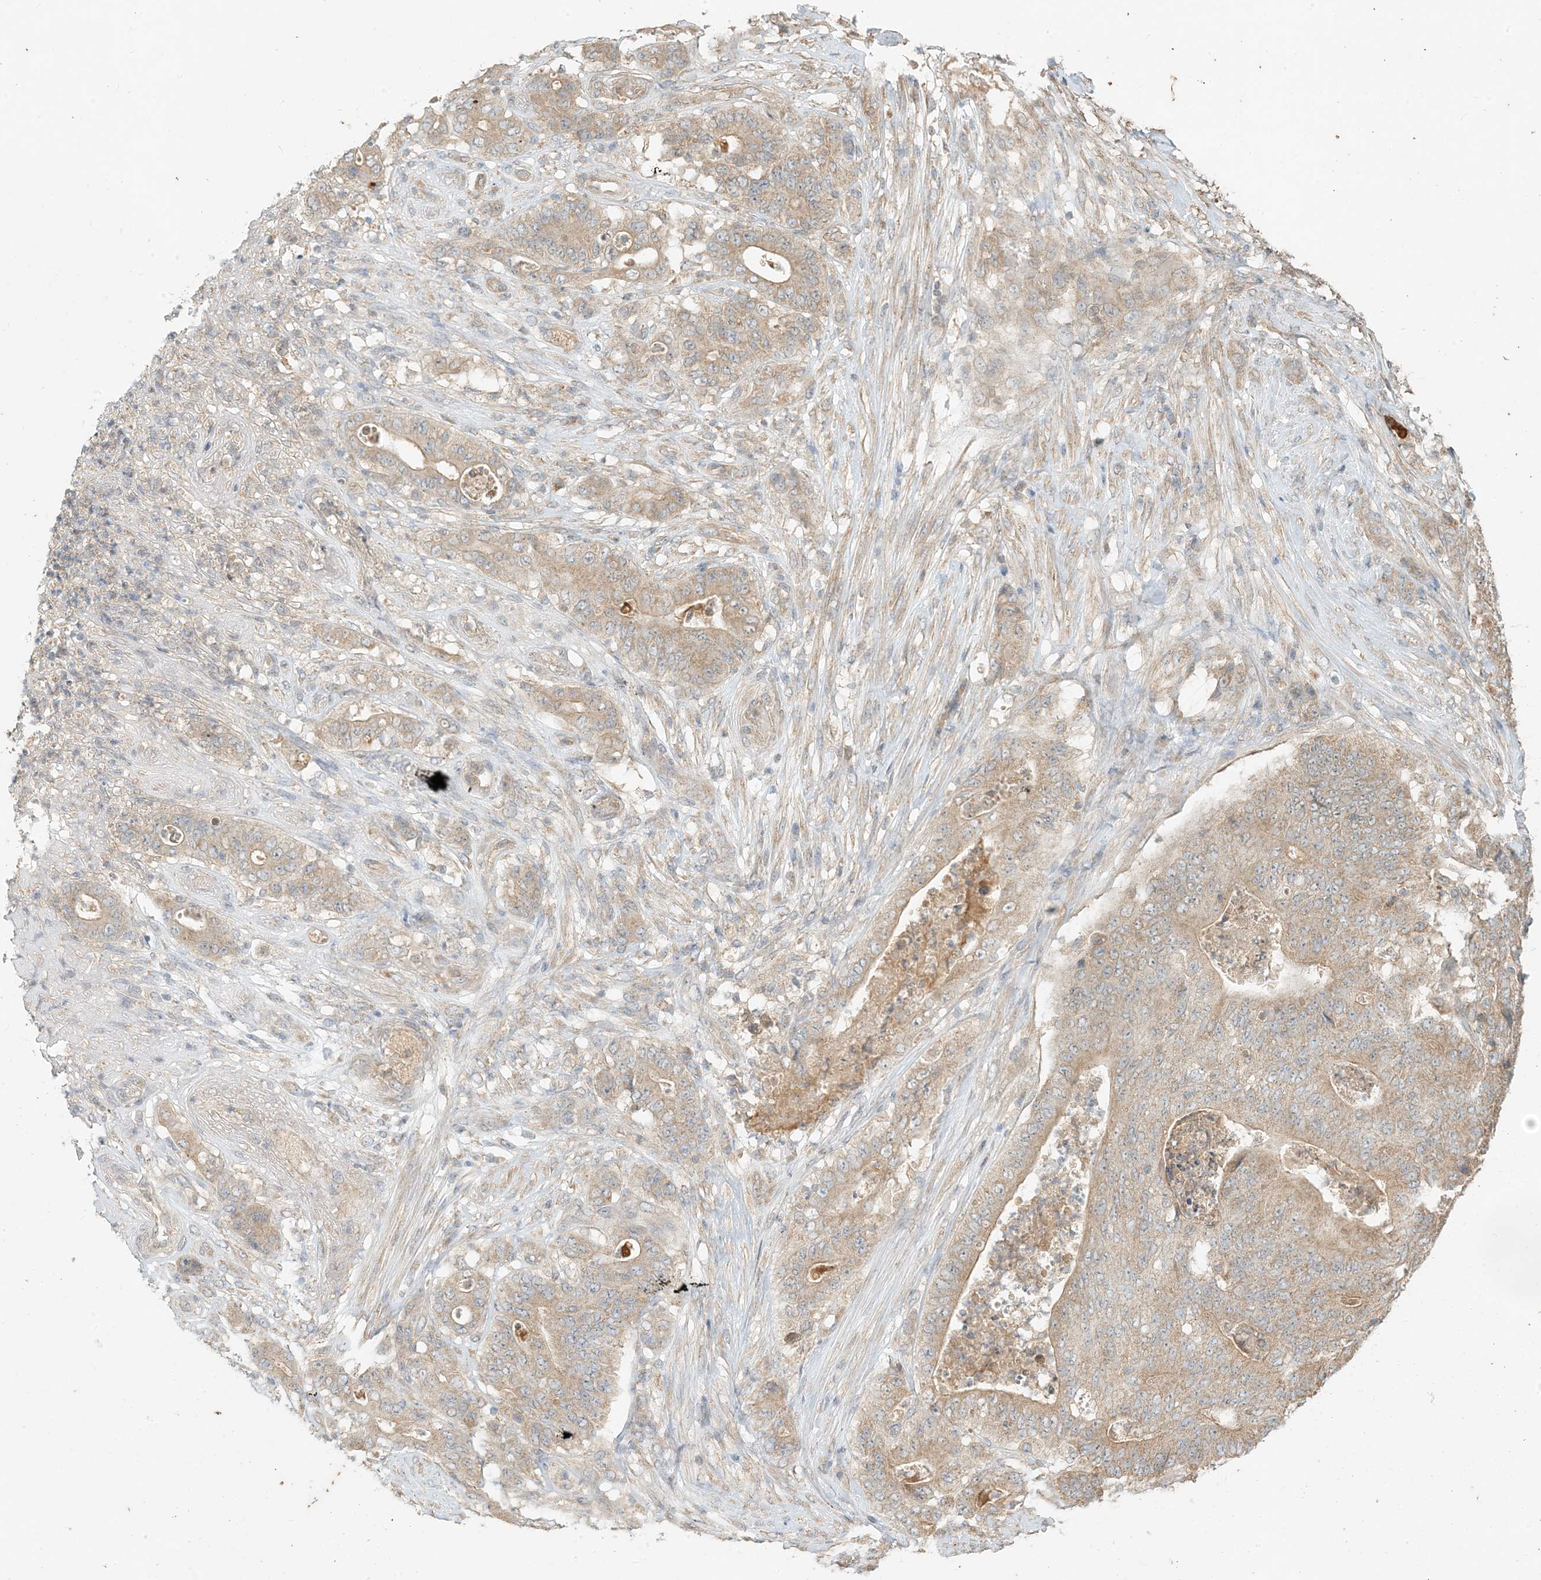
{"staining": {"intensity": "moderate", "quantity": ">75%", "location": "cytoplasmic/membranous"}, "tissue": "stomach cancer", "cell_type": "Tumor cells", "image_type": "cancer", "snomed": [{"axis": "morphology", "description": "Adenocarcinoma, NOS"}, {"axis": "topography", "description": "Stomach"}], "caption": "Immunohistochemical staining of human stomach cancer reveals moderate cytoplasmic/membranous protein expression in approximately >75% of tumor cells.", "gene": "MCOLN1", "patient": {"sex": "female", "age": 73}}